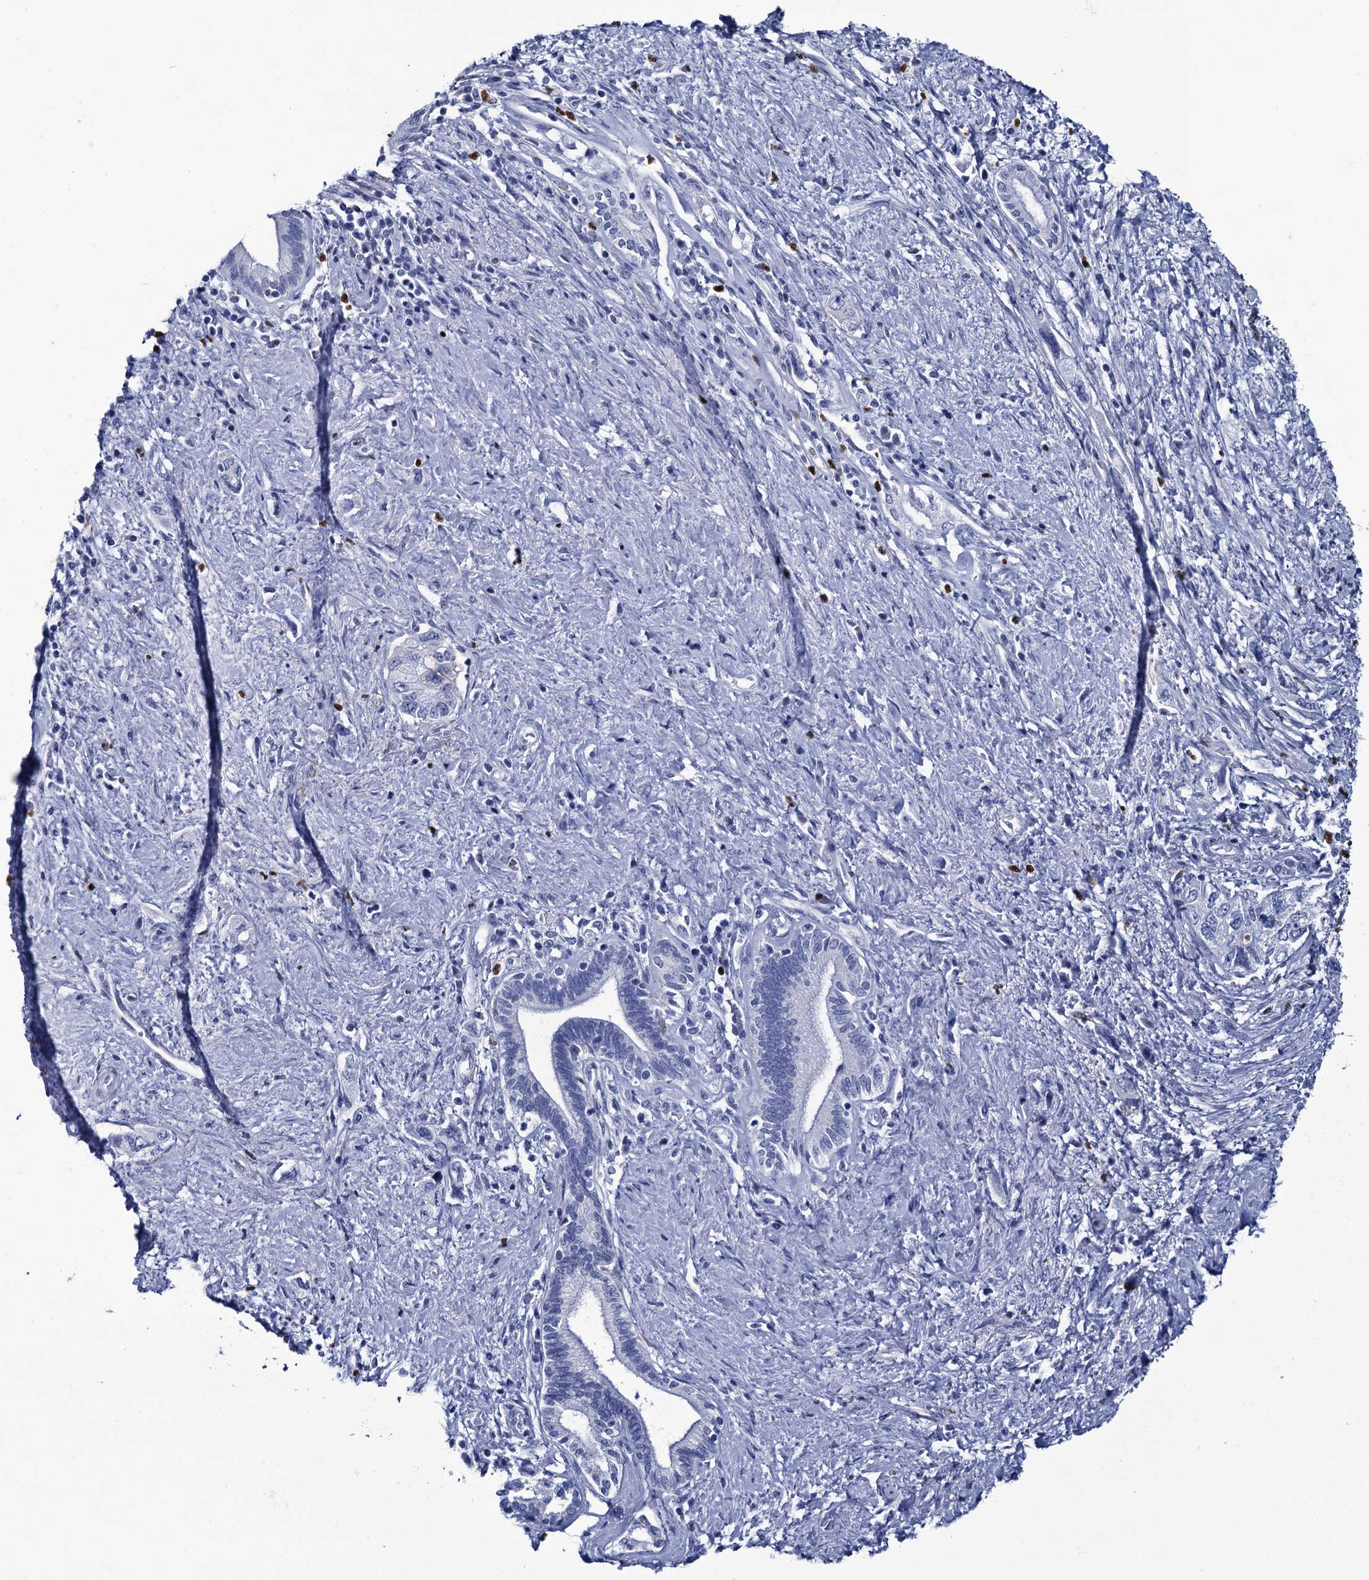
{"staining": {"intensity": "negative", "quantity": "none", "location": "none"}, "tissue": "pancreatic cancer", "cell_type": "Tumor cells", "image_type": "cancer", "snomed": [{"axis": "morphology", "description": "Adenocarcinoma, NOS"}, {"axis": "topography", "description": "Pancreas"}], "caption": "Immunohistochemistry histopathology image of pancreatic adenocarcinoma stained for a protein (brown), which displays no positivity in tumor cells.", "gene": "RHCG", "patient": {"sex": "female", "age": 73}}